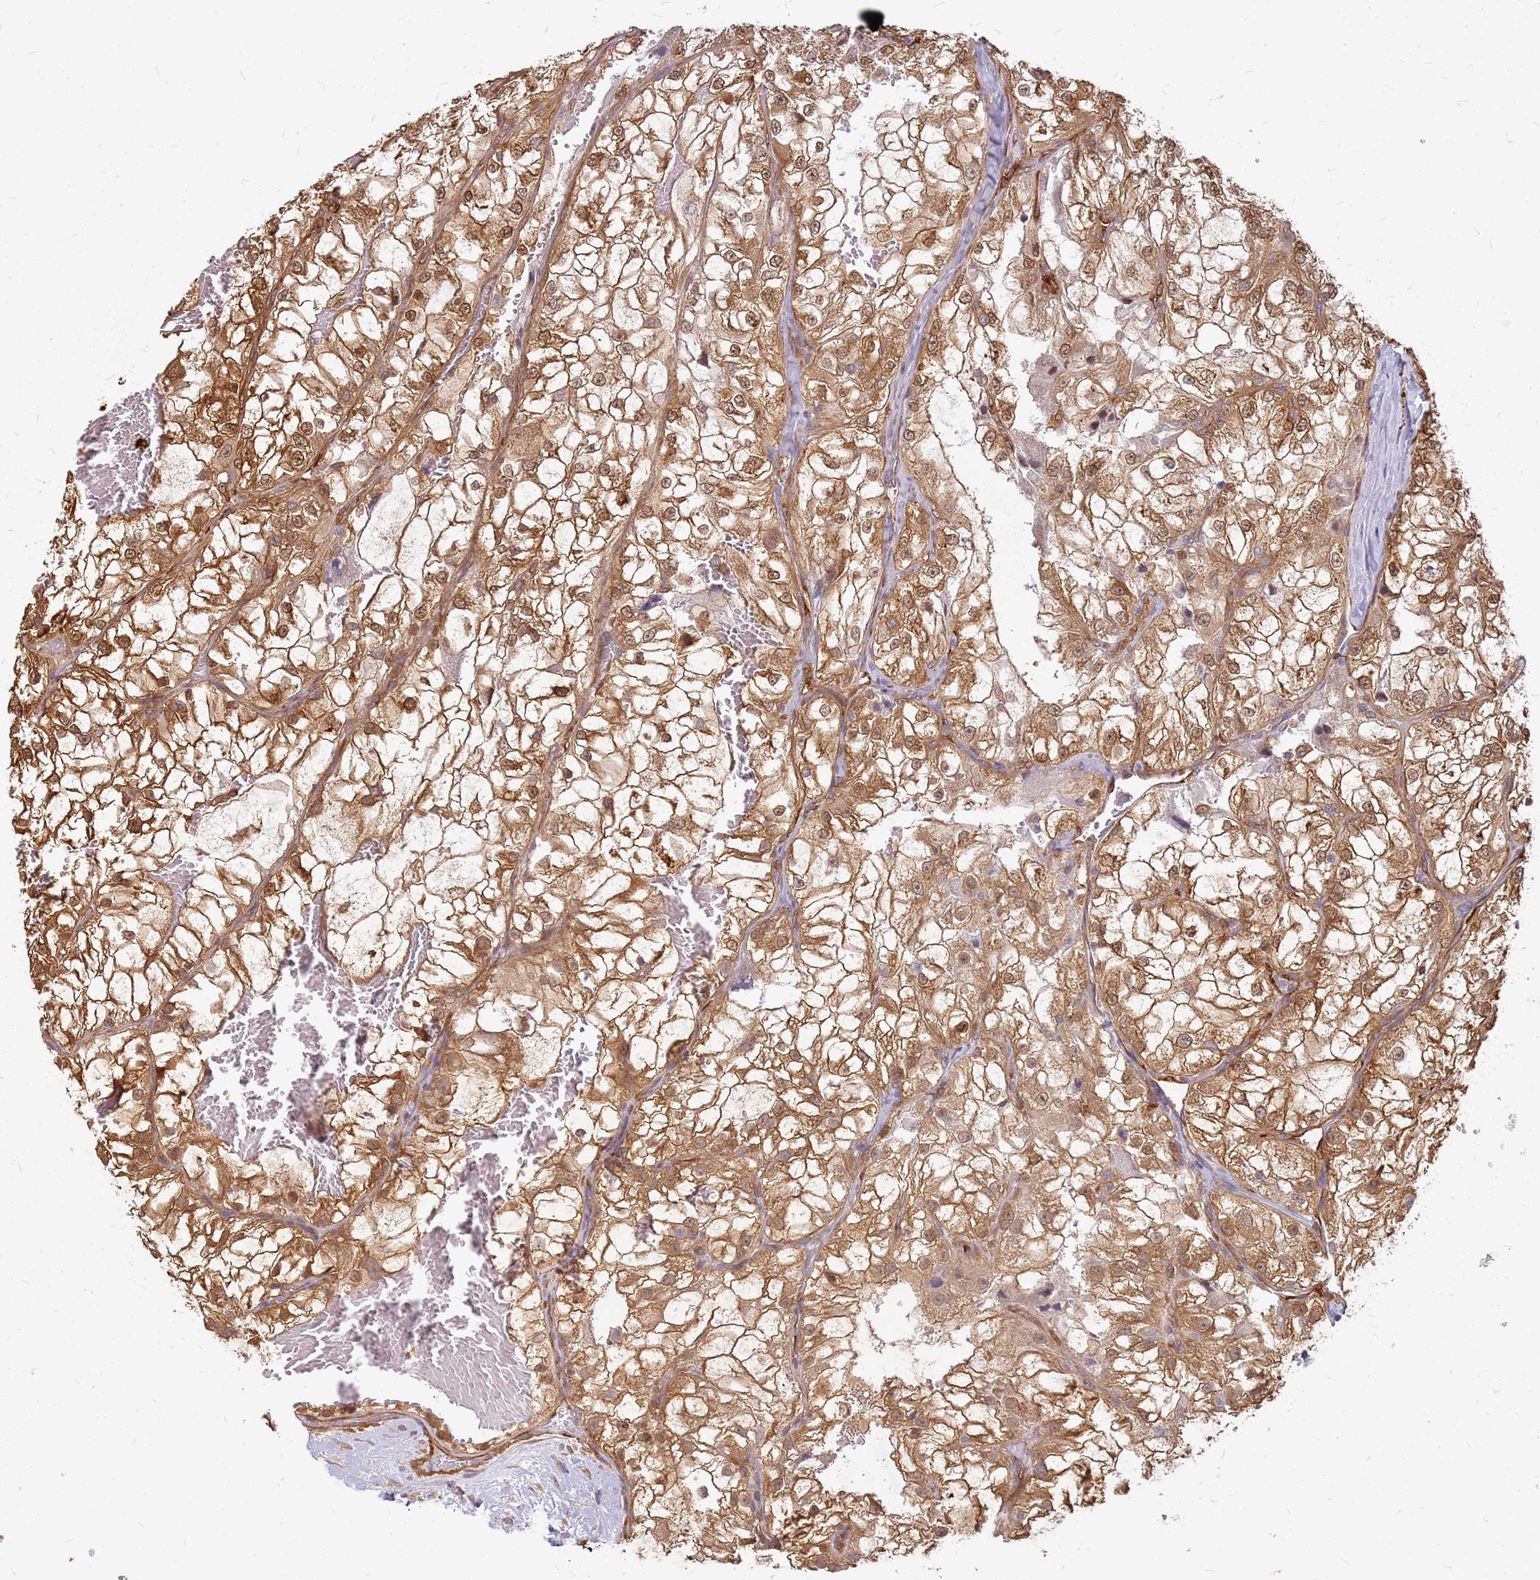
{"staining": {"intensity": "moderate", "quantity": ">75%", "location": "cytoplasmic/membranous"}, "tissue": "renal cancer", "cell_type": "Tumor cells", "image_type": "cancer", "snomed": [{"axis": "morphology", "description": "Adenocarcinoma, NOS"}, {"axis": "topography", "description": "Kidney"}], "caption": "Immunohistochemistry of renal cancer displays medium levels of moderate cytoplasmic/membranous expression in approximately >75% of tumor cells. (DAB = brown stain, brightfield microscopy at high magnification).", "gene": "HDX", "patient": {"sex": "female", "age": 72}}